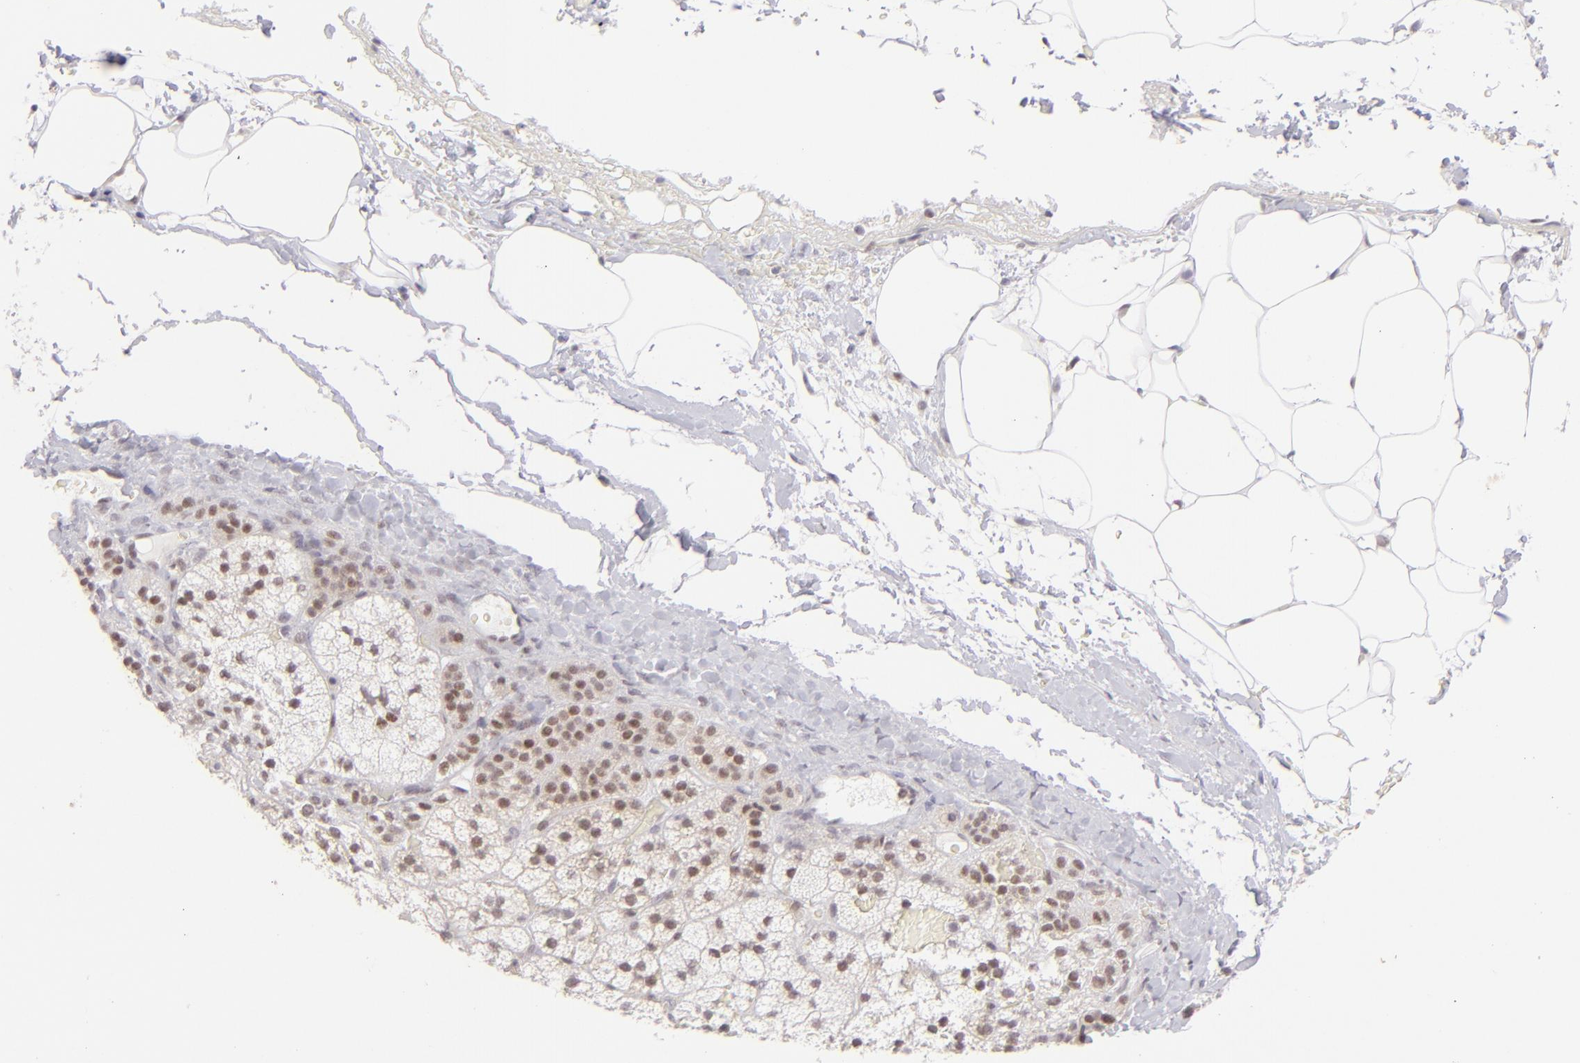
{"staining": {"intensity": "weak", "quantity": "25%-75%", "location": "nuclear"}, "tissue": "adrenal gland", "cell_type": "Glandular cells", "image_type": "normal", "snomed": [{"axis": "morphology", "description": "Normal tissue, NOS"}, {"axis": "topography", "description": "Adrenal gland"}], "caption": "DAB (3,3'-diaminobenzidine) immunohistochemical staining of unremarkable human adrenal gland displays weak nuclear protein positivity in approximately 25%-75% of glandular cells.", "gene": "POU2F1", "patient": {"sex": "male", "age": 35}}